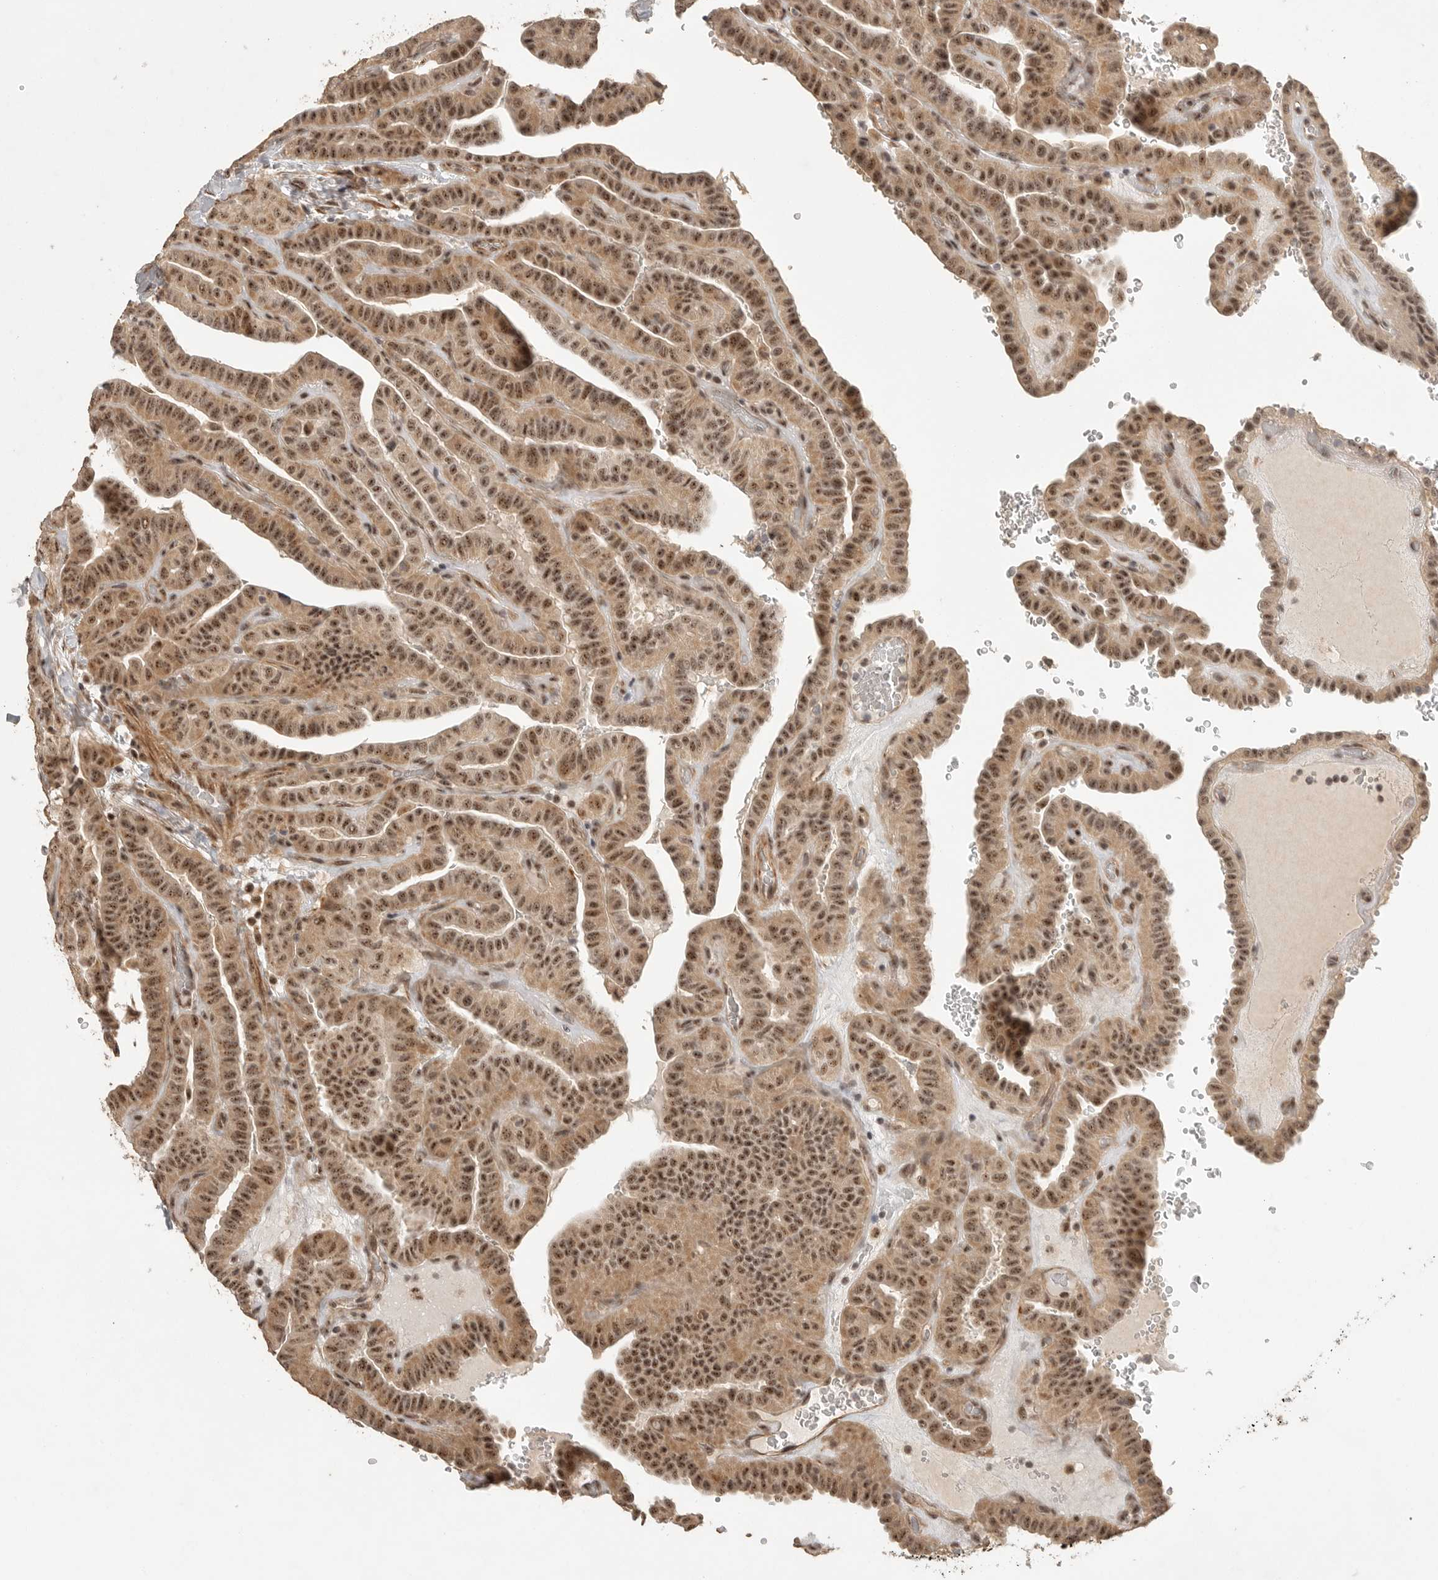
{"staining": {"intensity": "moderate", "quantity": ">75%", "location": "cytoplasmic/membranous,nuclear"}, "tissue": "thyroid cancer", "cell_type": "Tumor cells", "image_type": "cancer", "snomed": [{"axis": "morphology", "description": "Papillary adenocarcinoma, NOS"}, {"axis": "topography", "description": "Thyroid gland"}], "caption": "Papillary adenocarcinoma (thyroid) was stained to show a protein in brown. There is medium levels of moderate cytoplasmic/membranous and nuclear staining in approximately >75% of tumor cells. (Brightfield microscopy of DAB IHC at high magnification).", "gene": "POMP", "patient": {"sex": "male", "age": 77}}